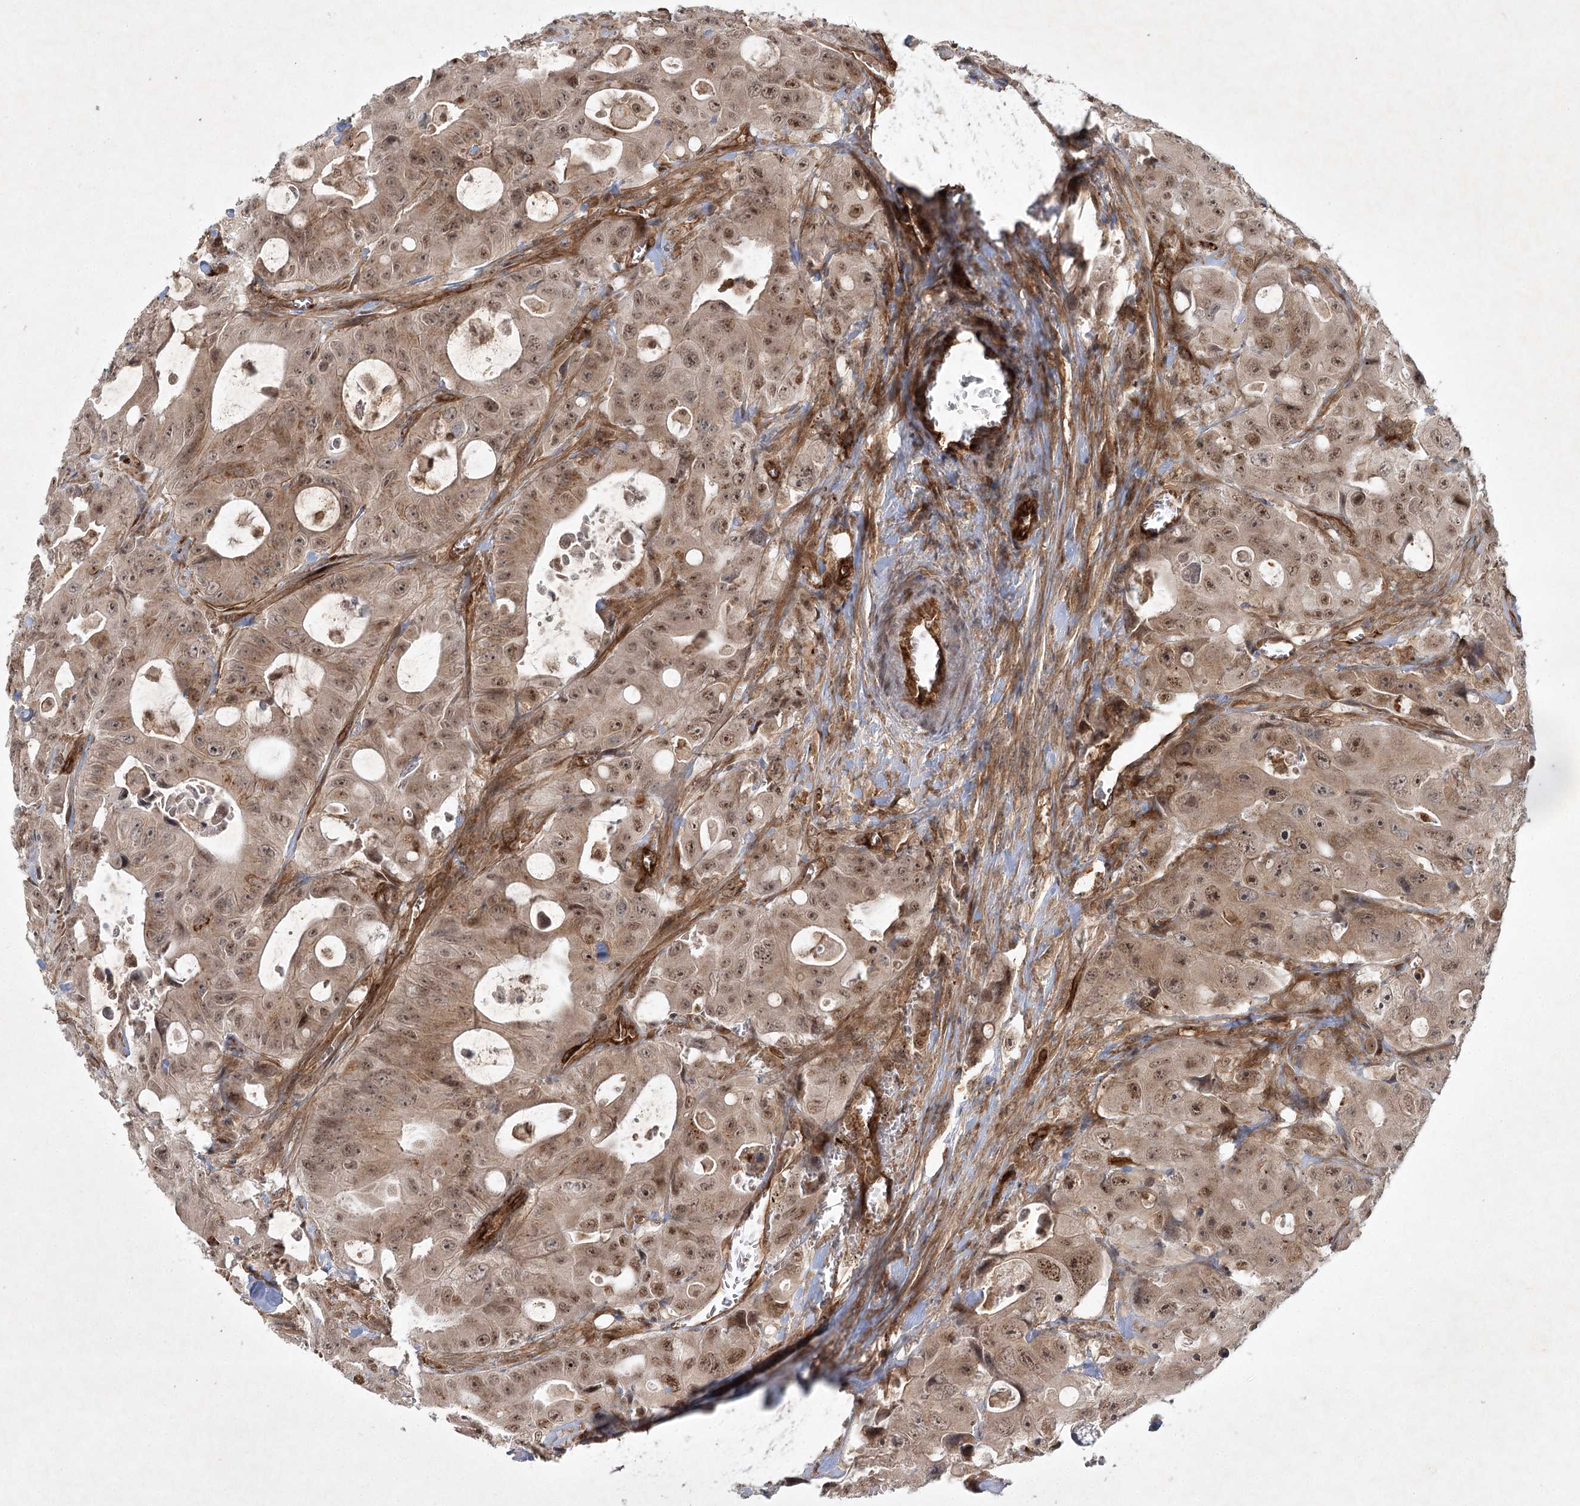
{"staining": {"intensity": "moderate", "quantity": ">75%", "location": "cytoplasmic/membranous,nuclear"}, "tissue": "colorectal cancer", "cell_type": "Tumor cells", "image_type": "cancer", "snomed": [{"axis": "morphology", "description": "Adenocarcinoma, NOS"}, {"axis": "topography", "description": "Colon"}], "caption": "IHC (DAB (3,3'-diaminobenzidine)) staining of human colorectal cancer demonstrates moderate cytoplasmic/membranous and nuclear protein staining in approximately >75% of tumor cells.", "gene": "ARHGAP31", "patient": {"sex": "female", "age": 46}}